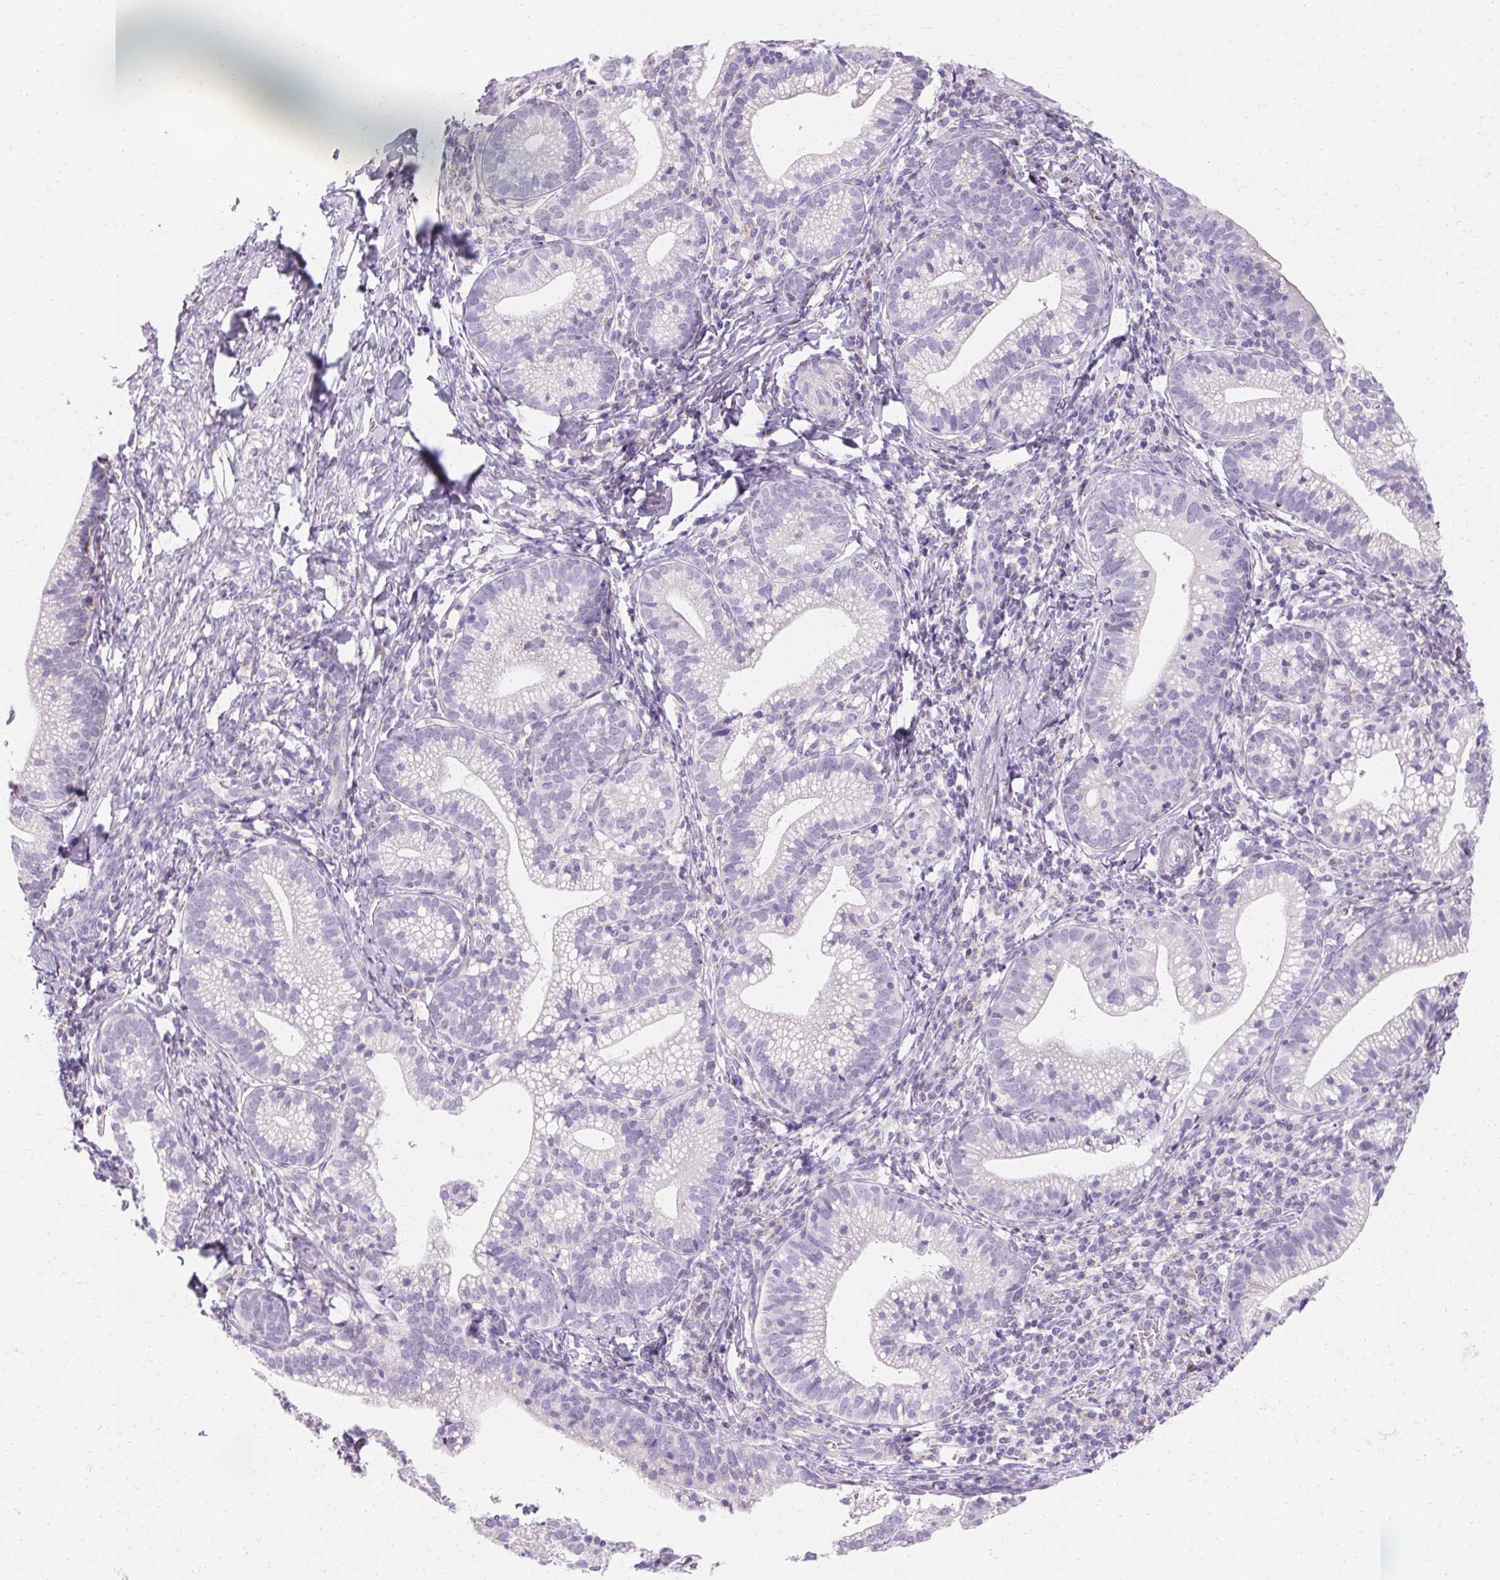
{"staining": {"intensity": "negative", "quantity": "none", "location": "none"}, "tissue": "cervical cancer", "cell_type": "Tumor cells", "image_type": "cancer", "snomed": [{"axis": "morphology", "description": "Normal tissue, NOS"}, {"axis": "morphology", "description": "Adenocarcinoma, NOS"}, {"axis": "topography", "description": "Cervix"}], "caption": "Photomicrograph shows no significant protein positivity in tumor cells of cervical cancer.", "gene": "ASGR2", "patient": {"sex": "female", "age": 44}}